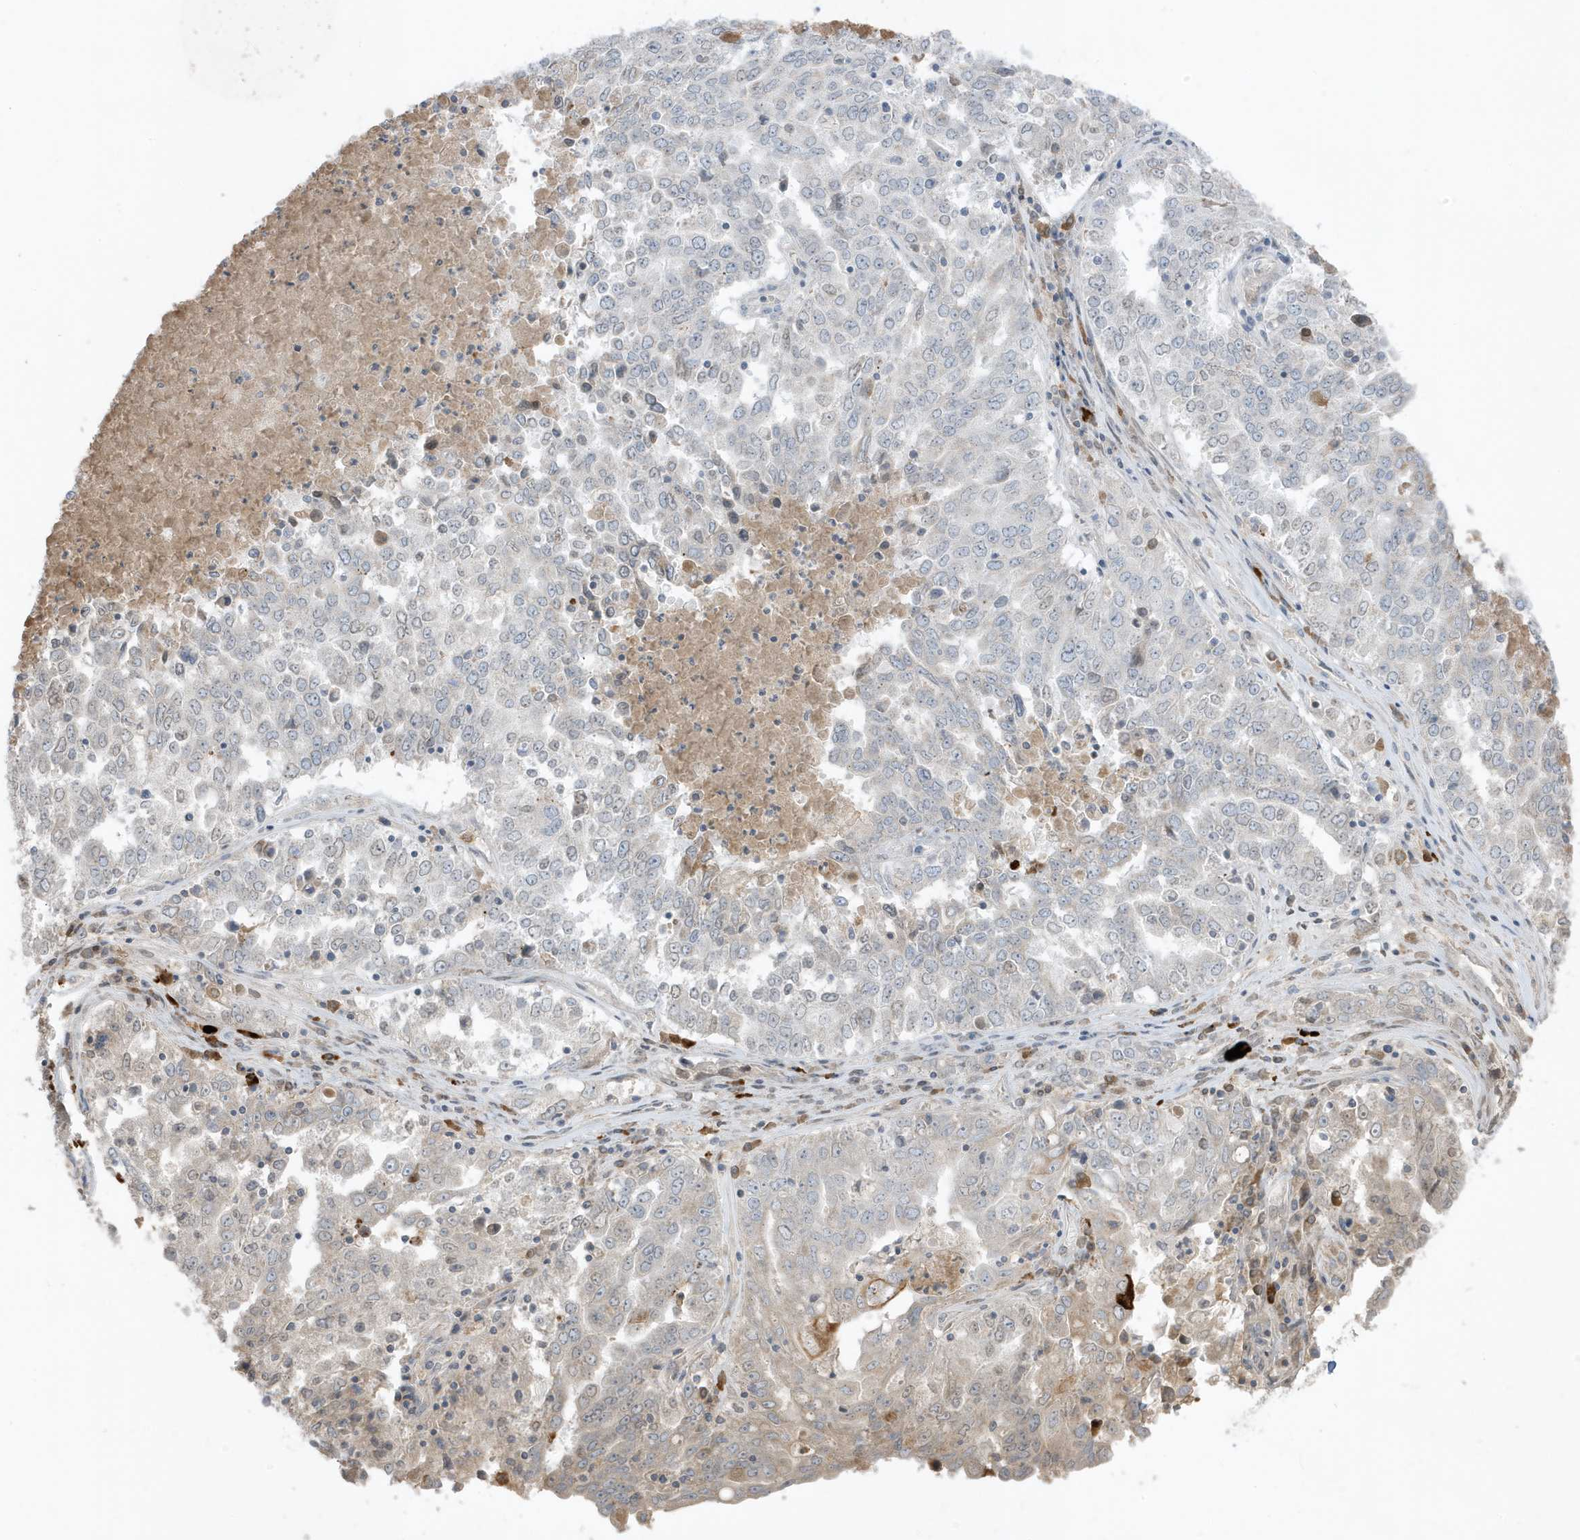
{"staining": {"intensity": "weak", "quantity": "<25%", "location": "cytoplasmic/membranous"}, "tissue": "ovarian cancer", "cell_type": "Tumor cells", "image_type": "cancer", "snomed": [{"axis": "morphology", "description": "Carcinoma, endometroid"}, {"axis": "topography", "description": "Ovary"}], "caption": "The histopathology image demonstrates no significant staining in tumor cells of endometroid carcinoma (ovarian).", "gene": "FNDC1", "patient": {"sex": "female", "age": 62}}